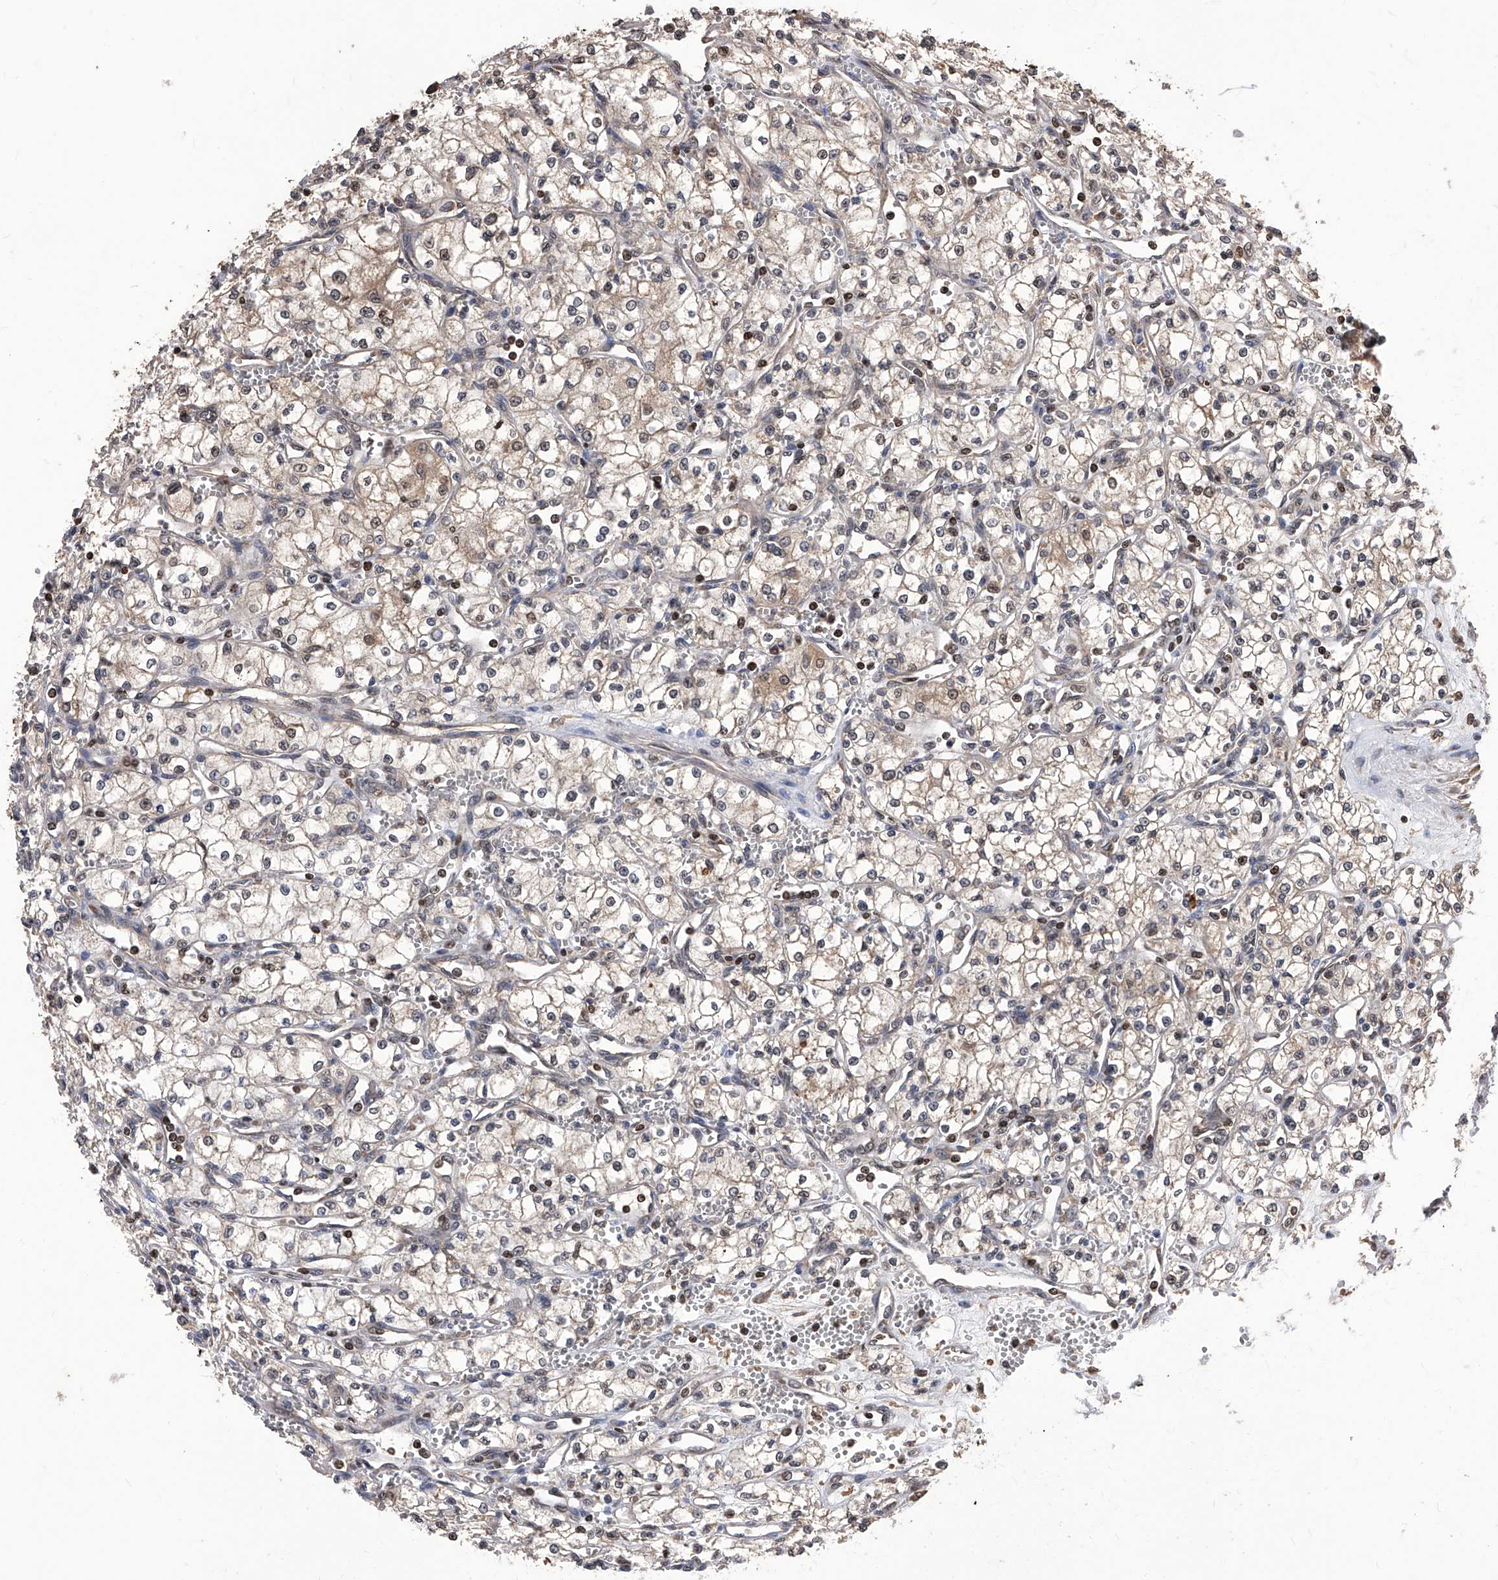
{"staining": {"intensity": "weak", "quantity": "25%-75%", "location": "cytoplasmic/membranous,nuclear"}, "tissue": "renal cancer", "cell_type": "Tumor cells", "image_type": "cancer", "snomed": [{"axis": "morphology", "description": "Adenocarcinoma, NOS"}, {"axis": "topography", "description": "Kidney"}], "caption": "A histopathology image of renal cancer (adenocarcinoma) stained for a protein displays weak cytoplasmic/membranous and nuclear brown staining in tumor cells. Using DAB (brown) and hematoxylin (blue) stains, captured at high magnification using brightfield microscopy.", "gene": "ID1", "patient": {"sex": "male", "age": 59}}